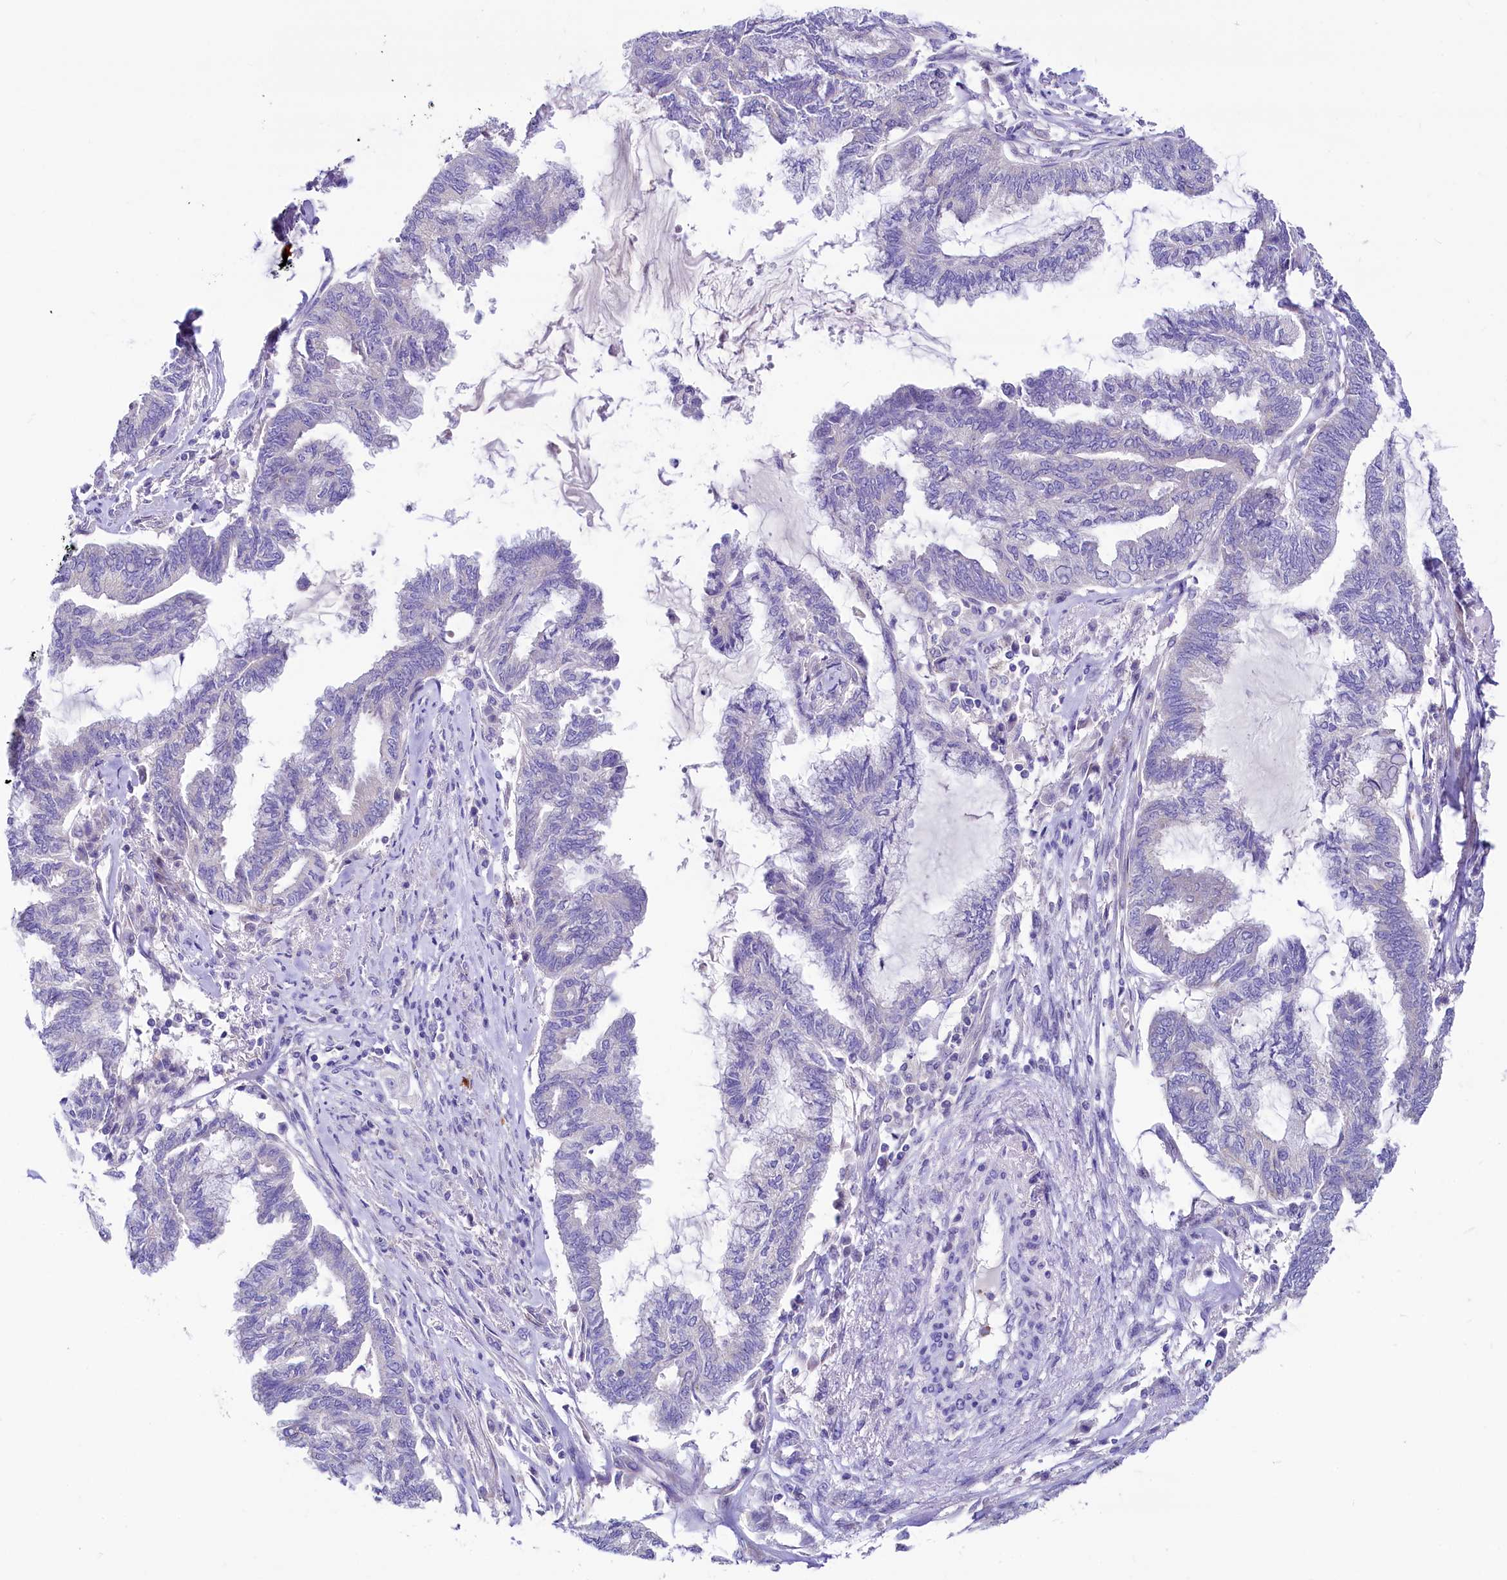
{"staining": {"intensity": "negative", "quantity": "none", "location": "none"}, "tissue": "endometrial cancer", "cell_type": "Tumor cells", "image_type": "cancer", "snomed": [{"axis": "morphology", "description": "Adenocarcinoma, NOS"}, {"axis": "topography", "description": "Endometrium"}], "caption": "This is an immunohistochemistry image of endometrial adenocarcinoma. There is no staining in tumor cells.", "gene": "ABHD5", "patient": {"sex": "female", "age": 86}}